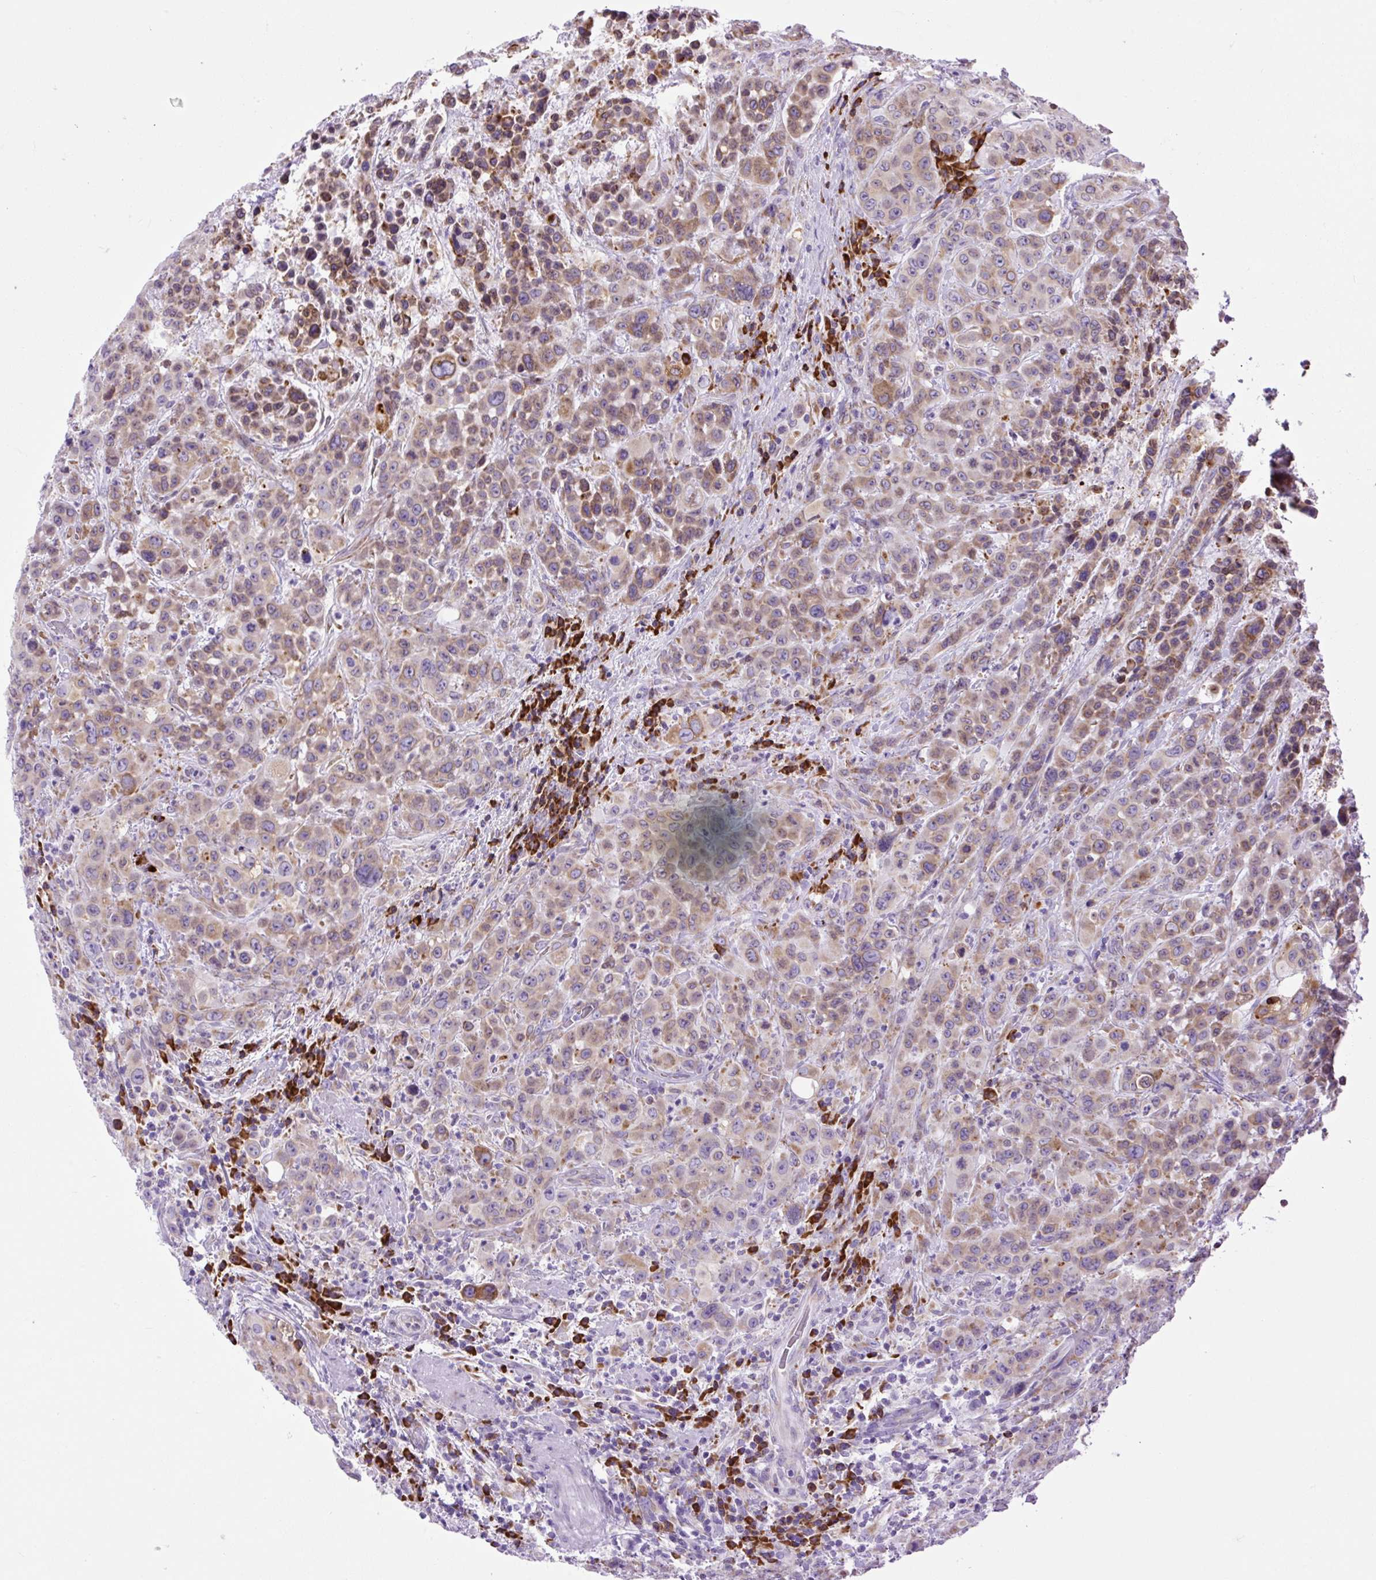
{"staining": {"intensity": "moderate", "quantity": ">75%", "location": "cytoplasmic/membranous"}, "tissue": "colorectal cancer", "cell_type": "Tumor cells", "image_type": "cancer", "snomed": [{"axis": "morphology", "description": "Adenocarcinoma, NOS"}, {"axis": "topography", "description": "Colon"}], "caption": "The photomicrograph displays immunohistochemical staining of adenocarcinoma (colorectal). There is moderate cytoplasmic/membranous positivity is appreciated in about >75% of tumor cells. The staining is performed using DAB brown chromogen to label protein expression. The nuclei are counter-stained blue using hematoxylin.", "gene": "DDOST", "patient": {"sex": "male", "age": 62}}